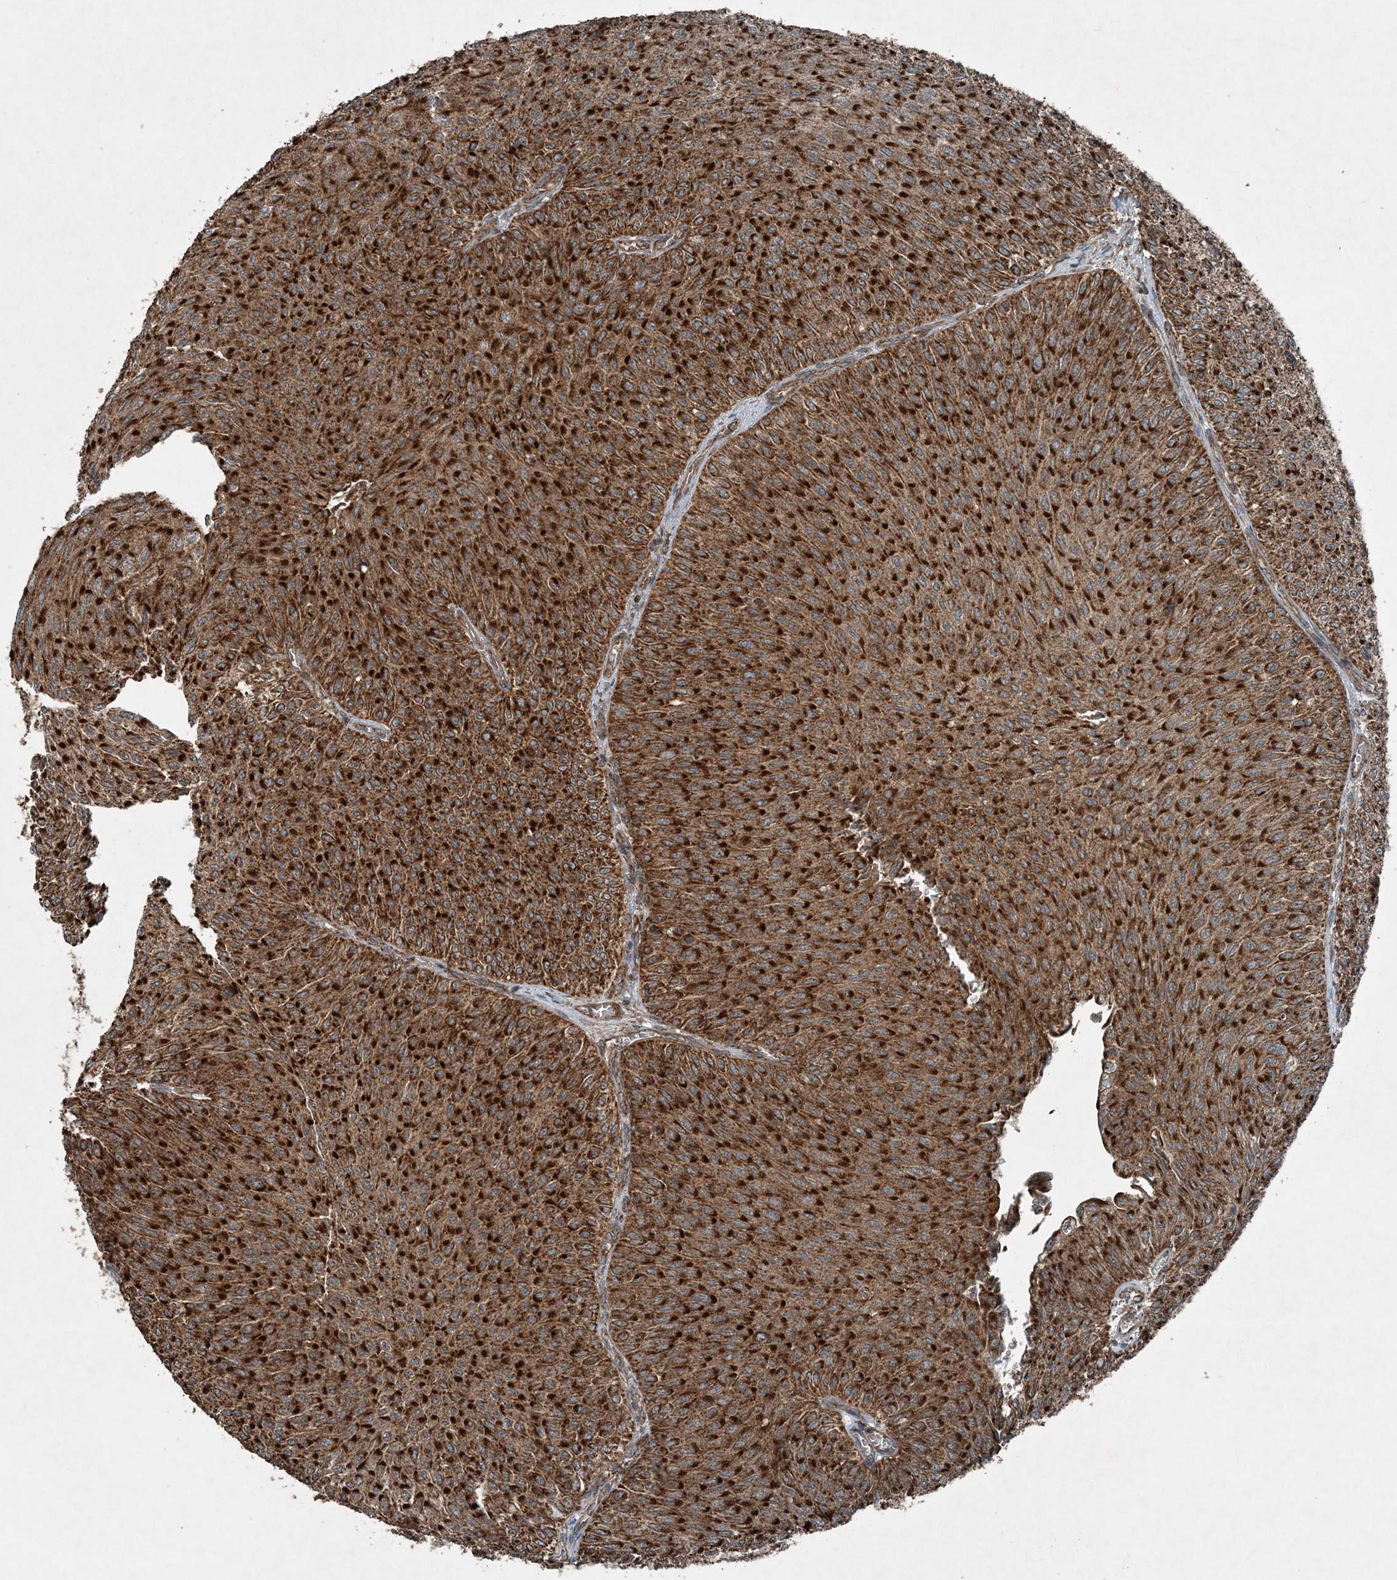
{"staining": {"intensity": "strong", "quantity": ">75%", "location": "cytoplasmic/membranous"}, "tissue": "urothelial cancer", "cell_type": "Tumor cells", "image_type": "cancer", "snomed": [{"axis": "morphology", "description": "Urothelial carcinoma, Low grade"}, {"axis": "topography", "description": "Urinary bladder"}], "caption": "DAB immunohistochemical staining of human urothelial carcinoma (low-grade) demonstrates strong cytoplasmic/membranous protein staining in approximately >75% of tumor cells.", "gene": "COPS7B", "patient": {"sex": "male", "age": 78}}